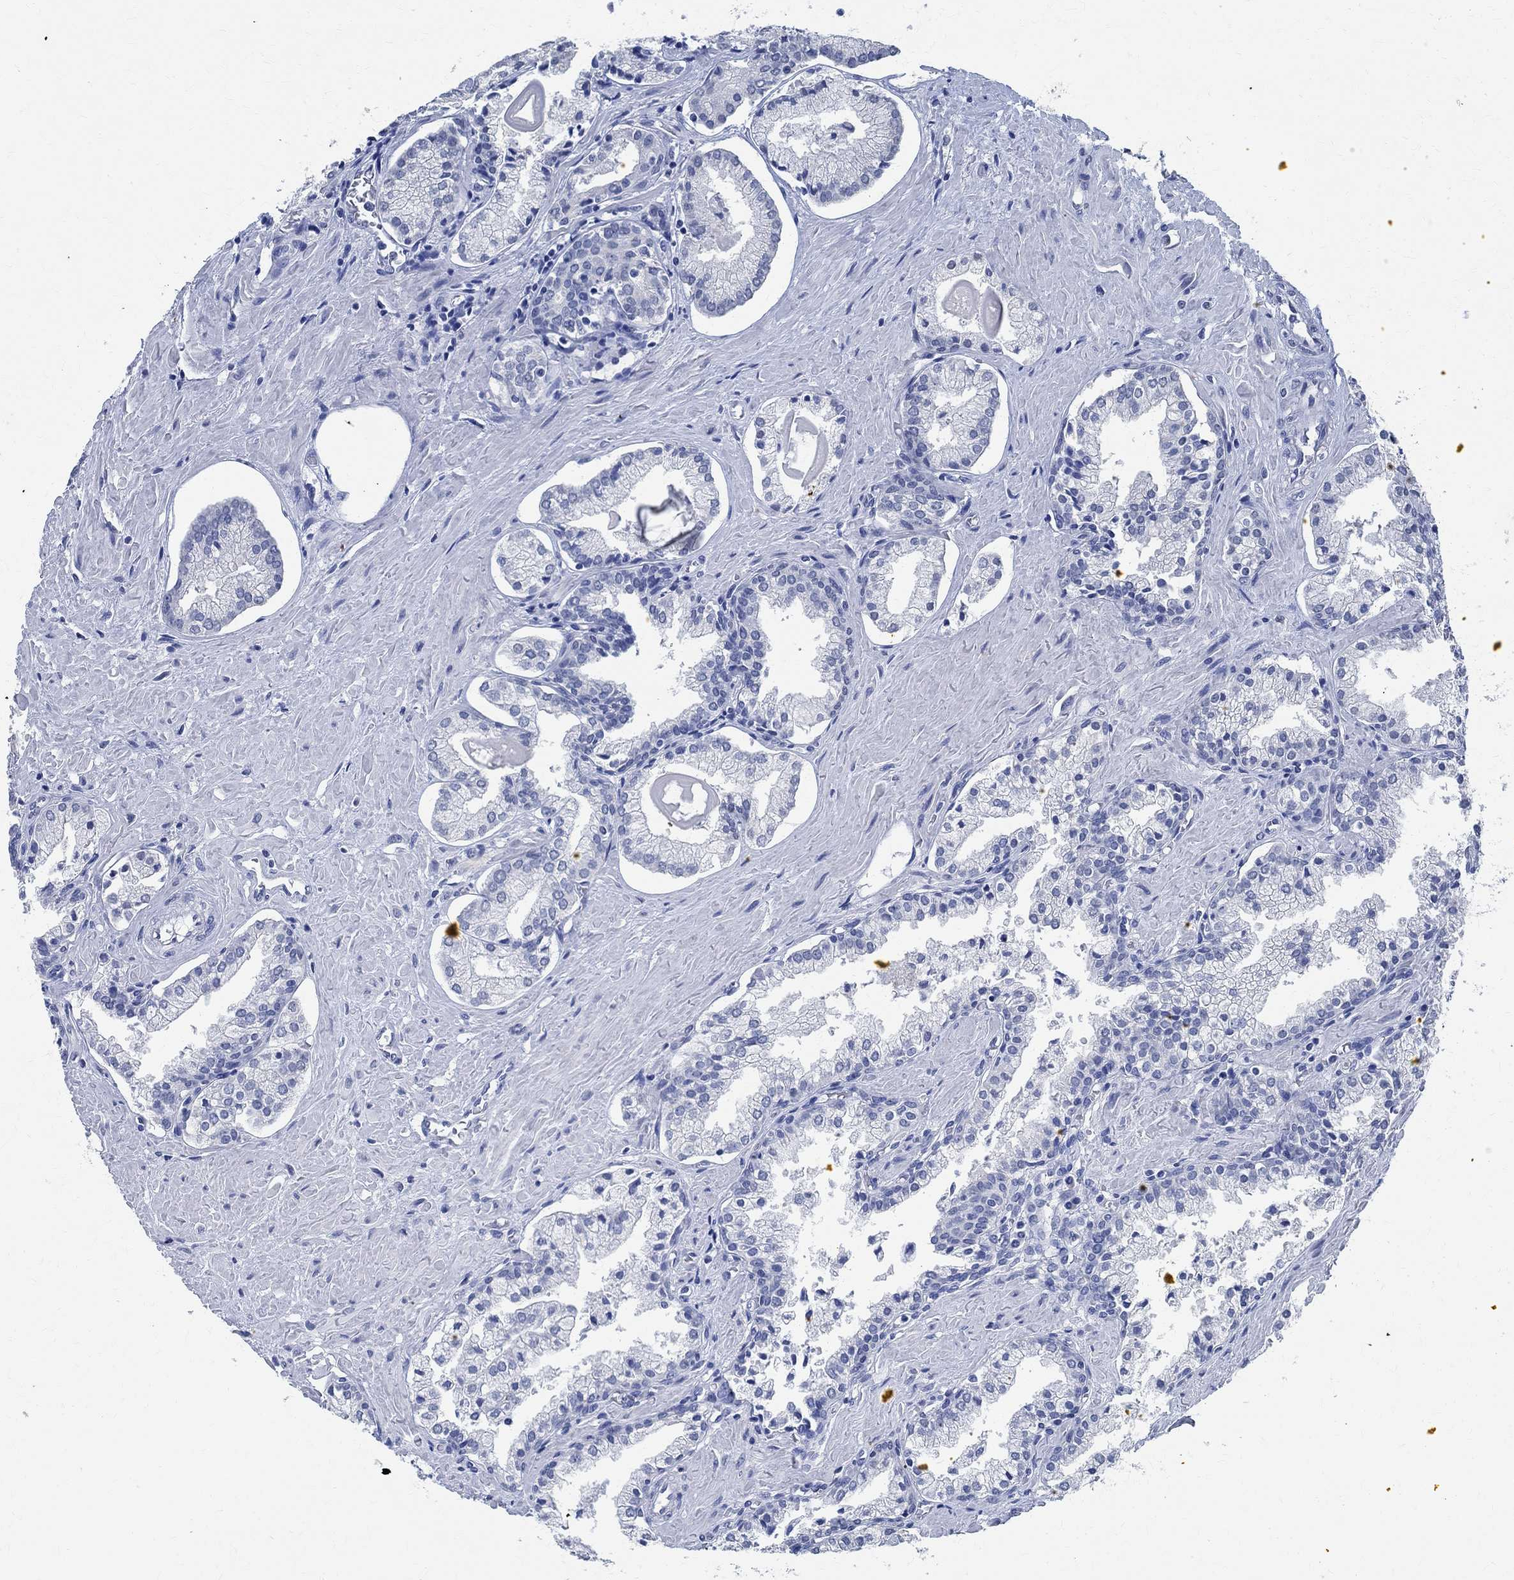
{"staining": {"intensity": "negative", "quantity": "none", "location": "none"}, "tissue": "prostate cancer", "cell_type": "Tumor cells", "image_type": "cancer", "snomed": [{"axis": "morphology", "description": "Adenocarcinoma, NOS"}, {"axis": "topography", "description": "Prostate and seminal vesicle, NOS"}, {"axis": "topography", "description": "Prostate"}], "caption": "This is a image of IHC staining of prostate cancer, which shows no staining in tumor cells.", "gene": "TMEM221", "patient": {"sex": "male", "age": 44}}